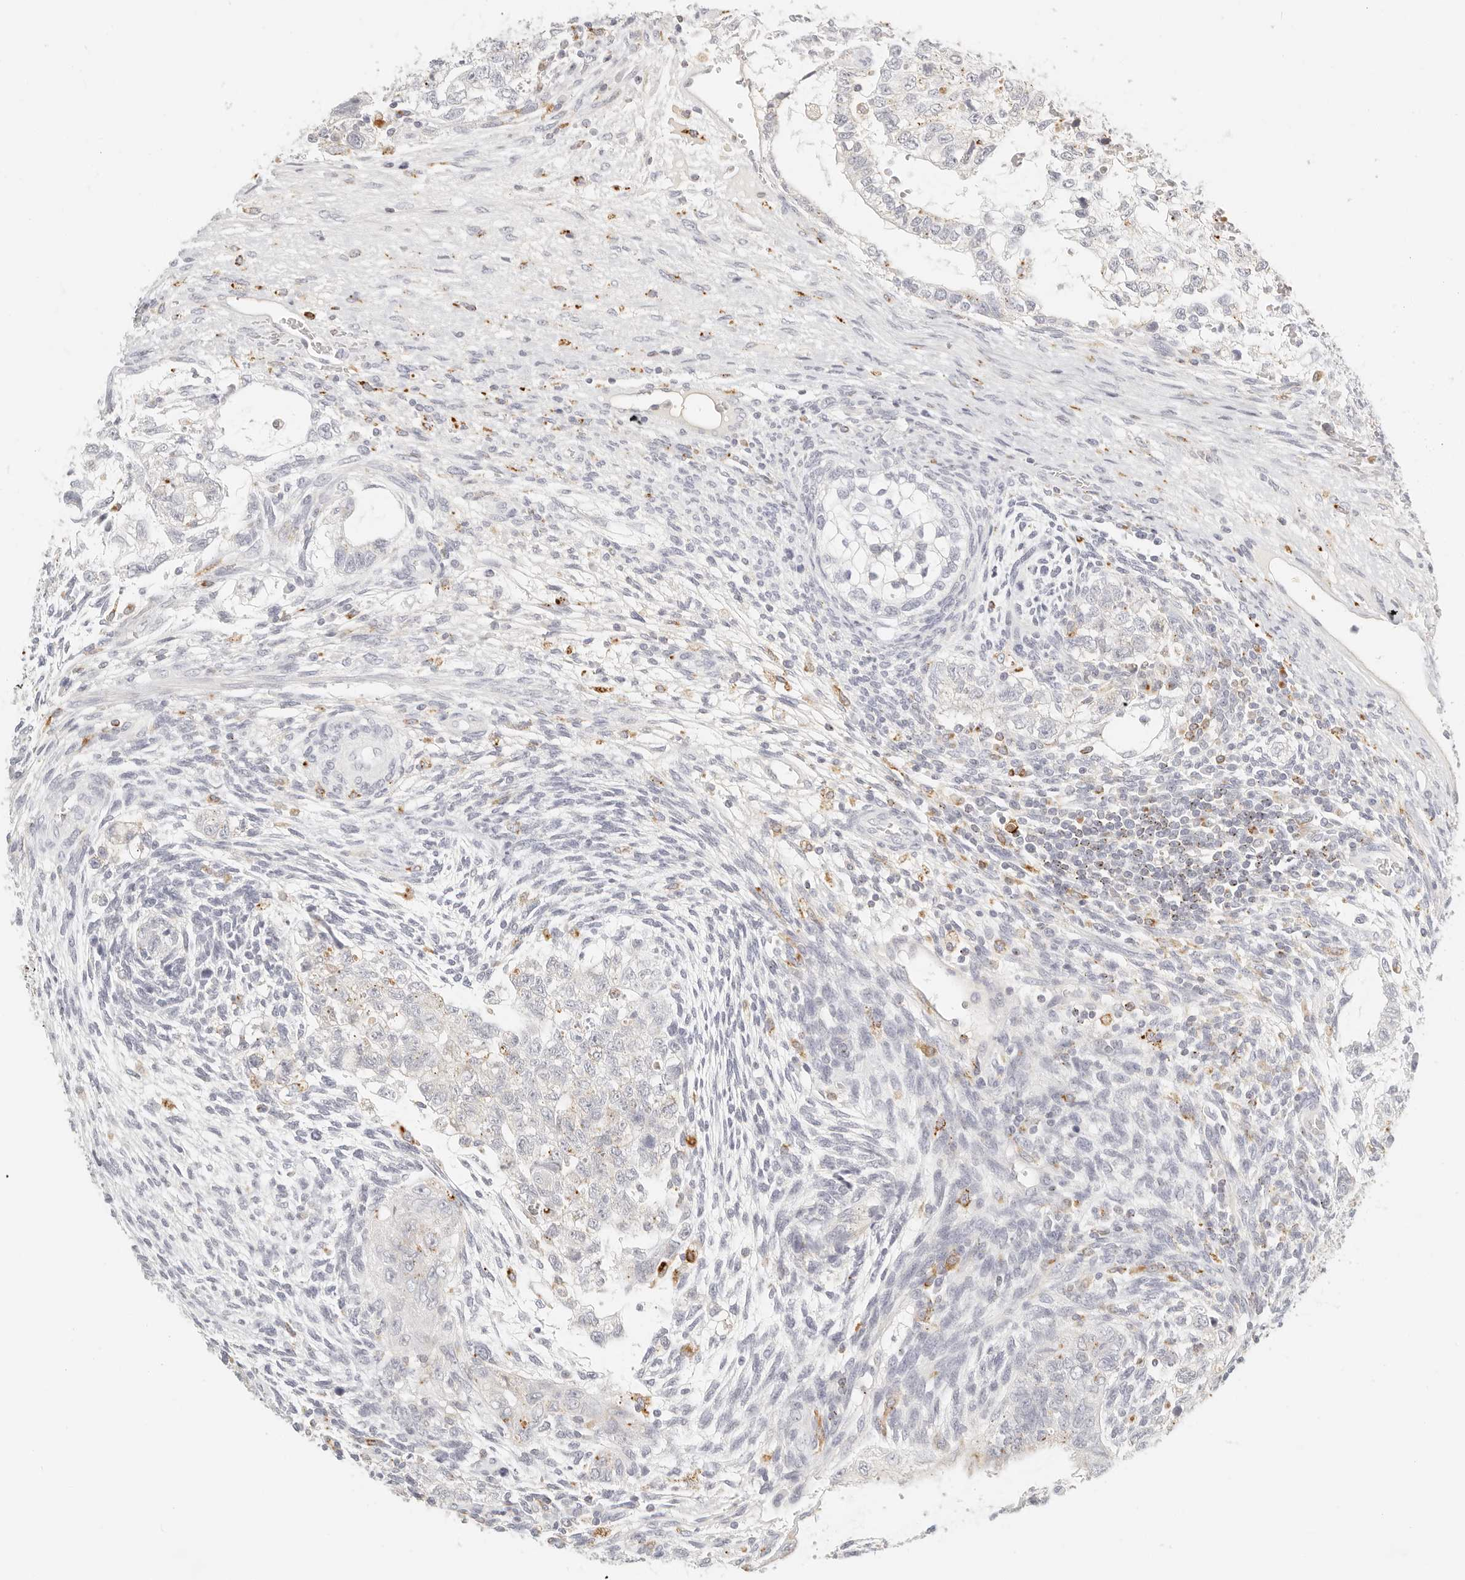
{"staining": {"intensity": "moderate", "quantity": "<25%", "location": "cytoplasmic/membranous"}, "tissue": "testis cancer", "cell_type": "Tumor cells", "image_type": "cancer", "snomed": [{"axis": "morphology", "description": "Carcinoma, Embryonal, NOS"}, {"axis": "topography", "description": "Testis"}], "caption": "Immunohistochemical staining of embryonal carcinoma (testis) demonstrates low levels of moderate cytoplasmic/membranous protein expression in approximately <25% of tumor cells. (Brightfield microscopy of DAB IHC at high magnification).", "gene": "RNASET2", "patient": {"sex": "male", "age": 37}}